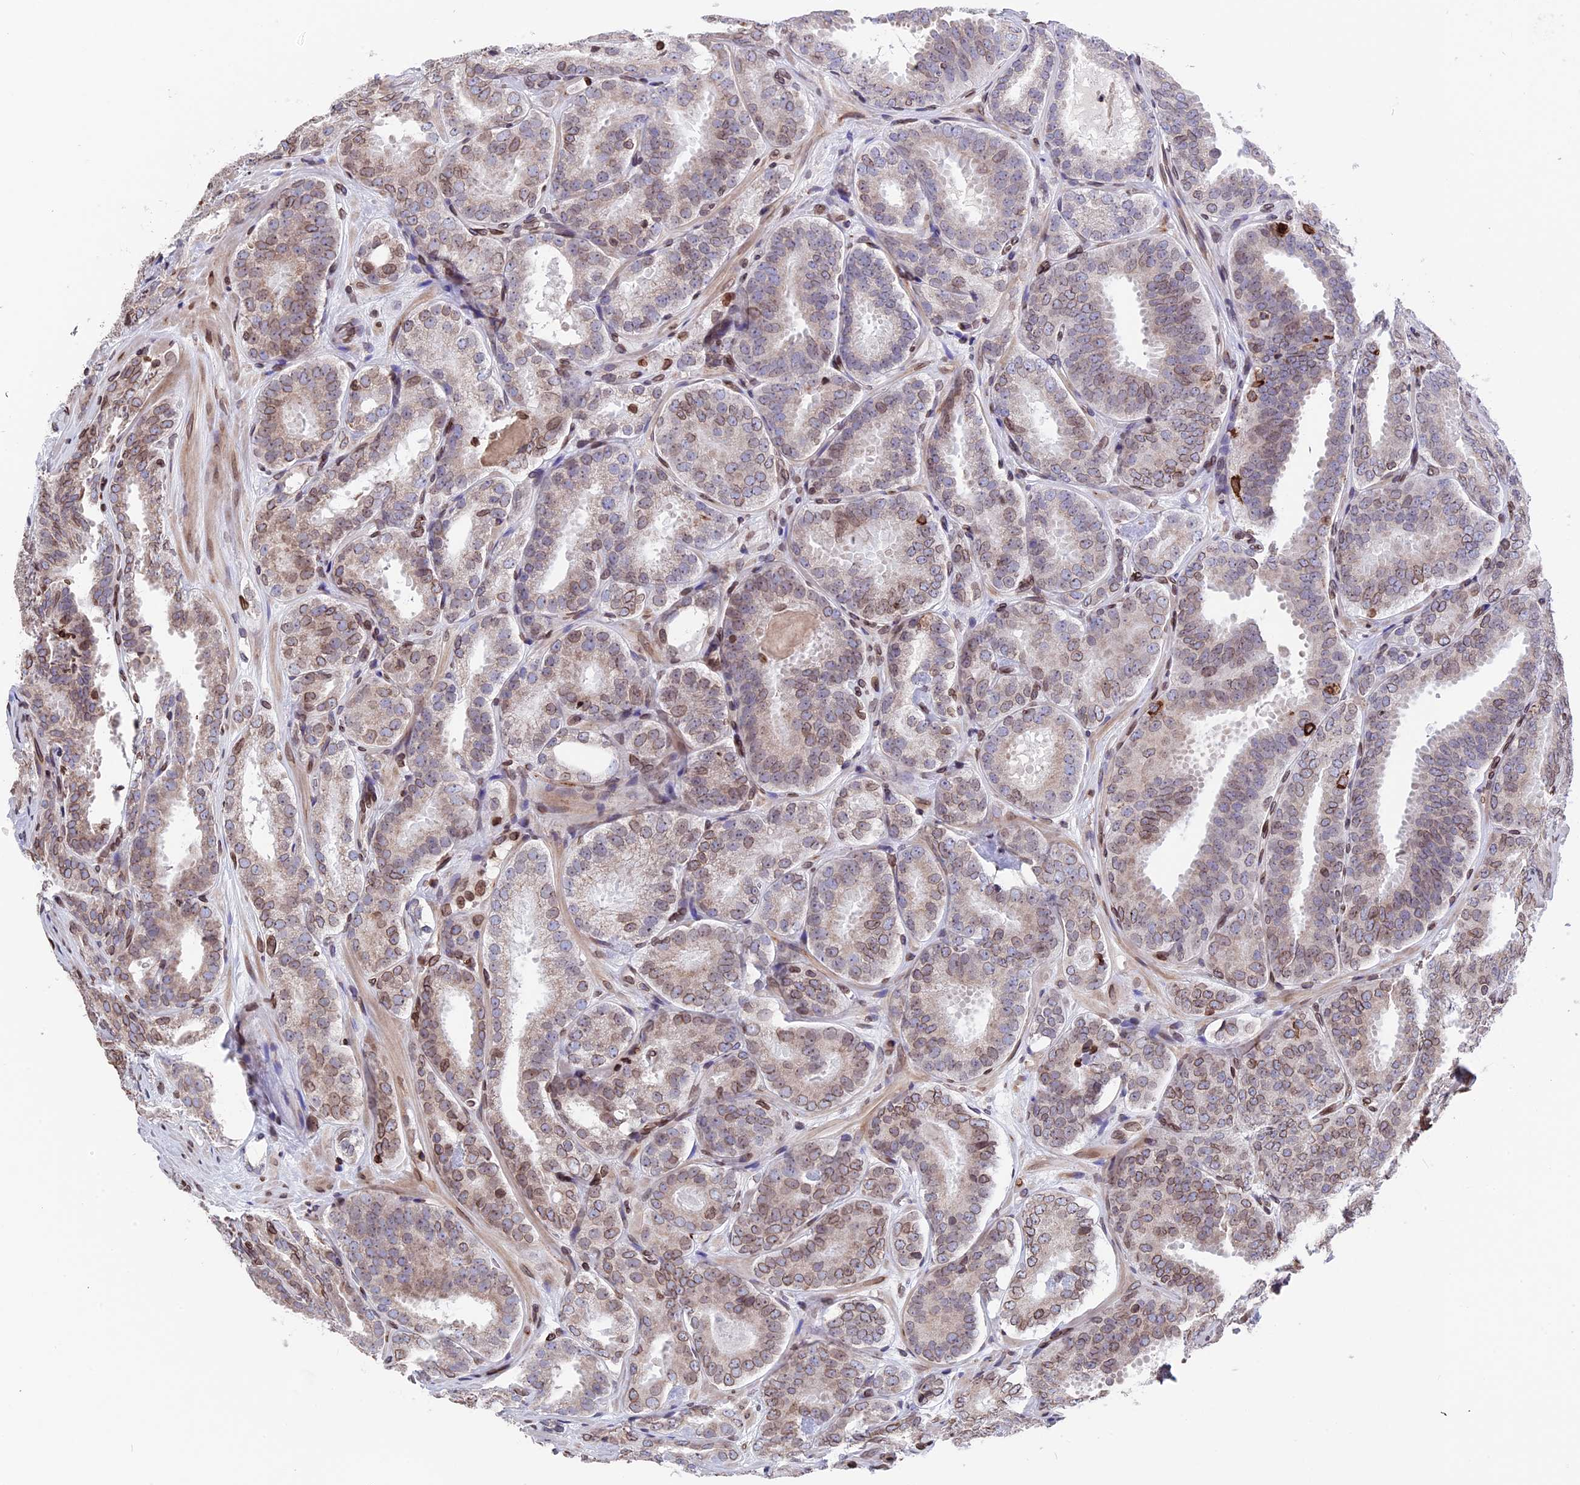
{"staining": {"intensity": "moderate", "quantity": "25%-75%", "location": "cytoplasmic/membranous,nuclear"}, "tissue": "prostate cancer", "cell_type": "Tumor cells", "image_type": "cancer", "snomed": [{"axis": "morphology", "description": "Adenocarcinoma, High grade"}, {"axis": "topography", "description": "Prostate"}], "caption": "There is medium levels of moderate cytoplasmic/membranous and nuclear staining in tumor cells of prostate cancer, as demonstrated by immunohistochemical staining (brown color).", "gene": "PTCHD4", "patient": {"sex": "male", "age": 63}}